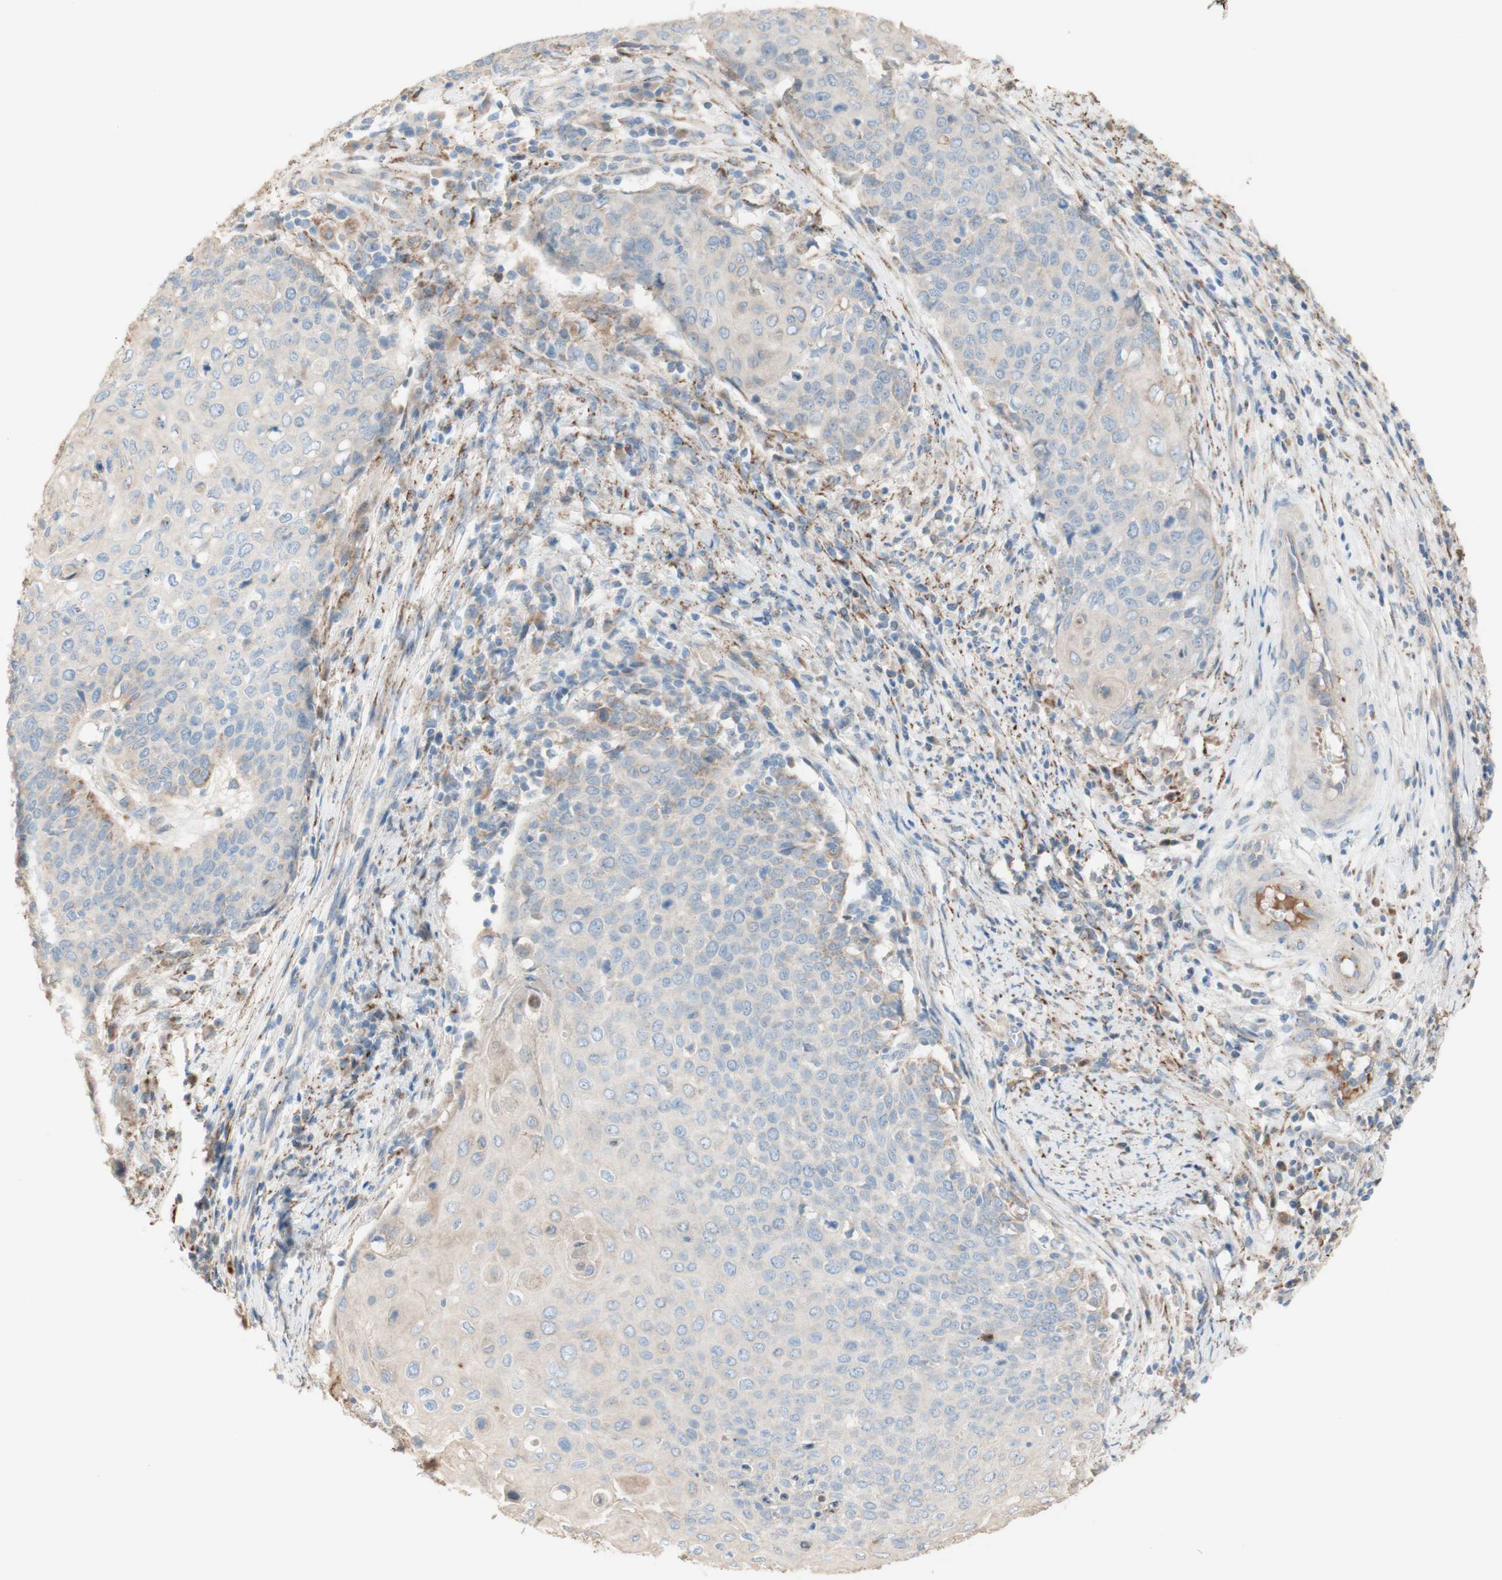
{"staining": {"intensity": "weak", "quantity": "<25%", "location": "cytoplasmic/membranous"}, "tissue": "cervical cancer", "cell_type": "Tumor cells", "image_type": "cancer", "snomed": [{"axis": "morphology", "description": "Squamous cell carcinoma, NOS"}, {"axis": "topography", "description": "Cervix"}], "caption": "A micrograph of human cervical squamous cell carcinoma is negative for staining in tumor cells. Nuclei are stained in blue.", "gene": "PTPN21", "patient": {"sex": "female", "age": 39}}